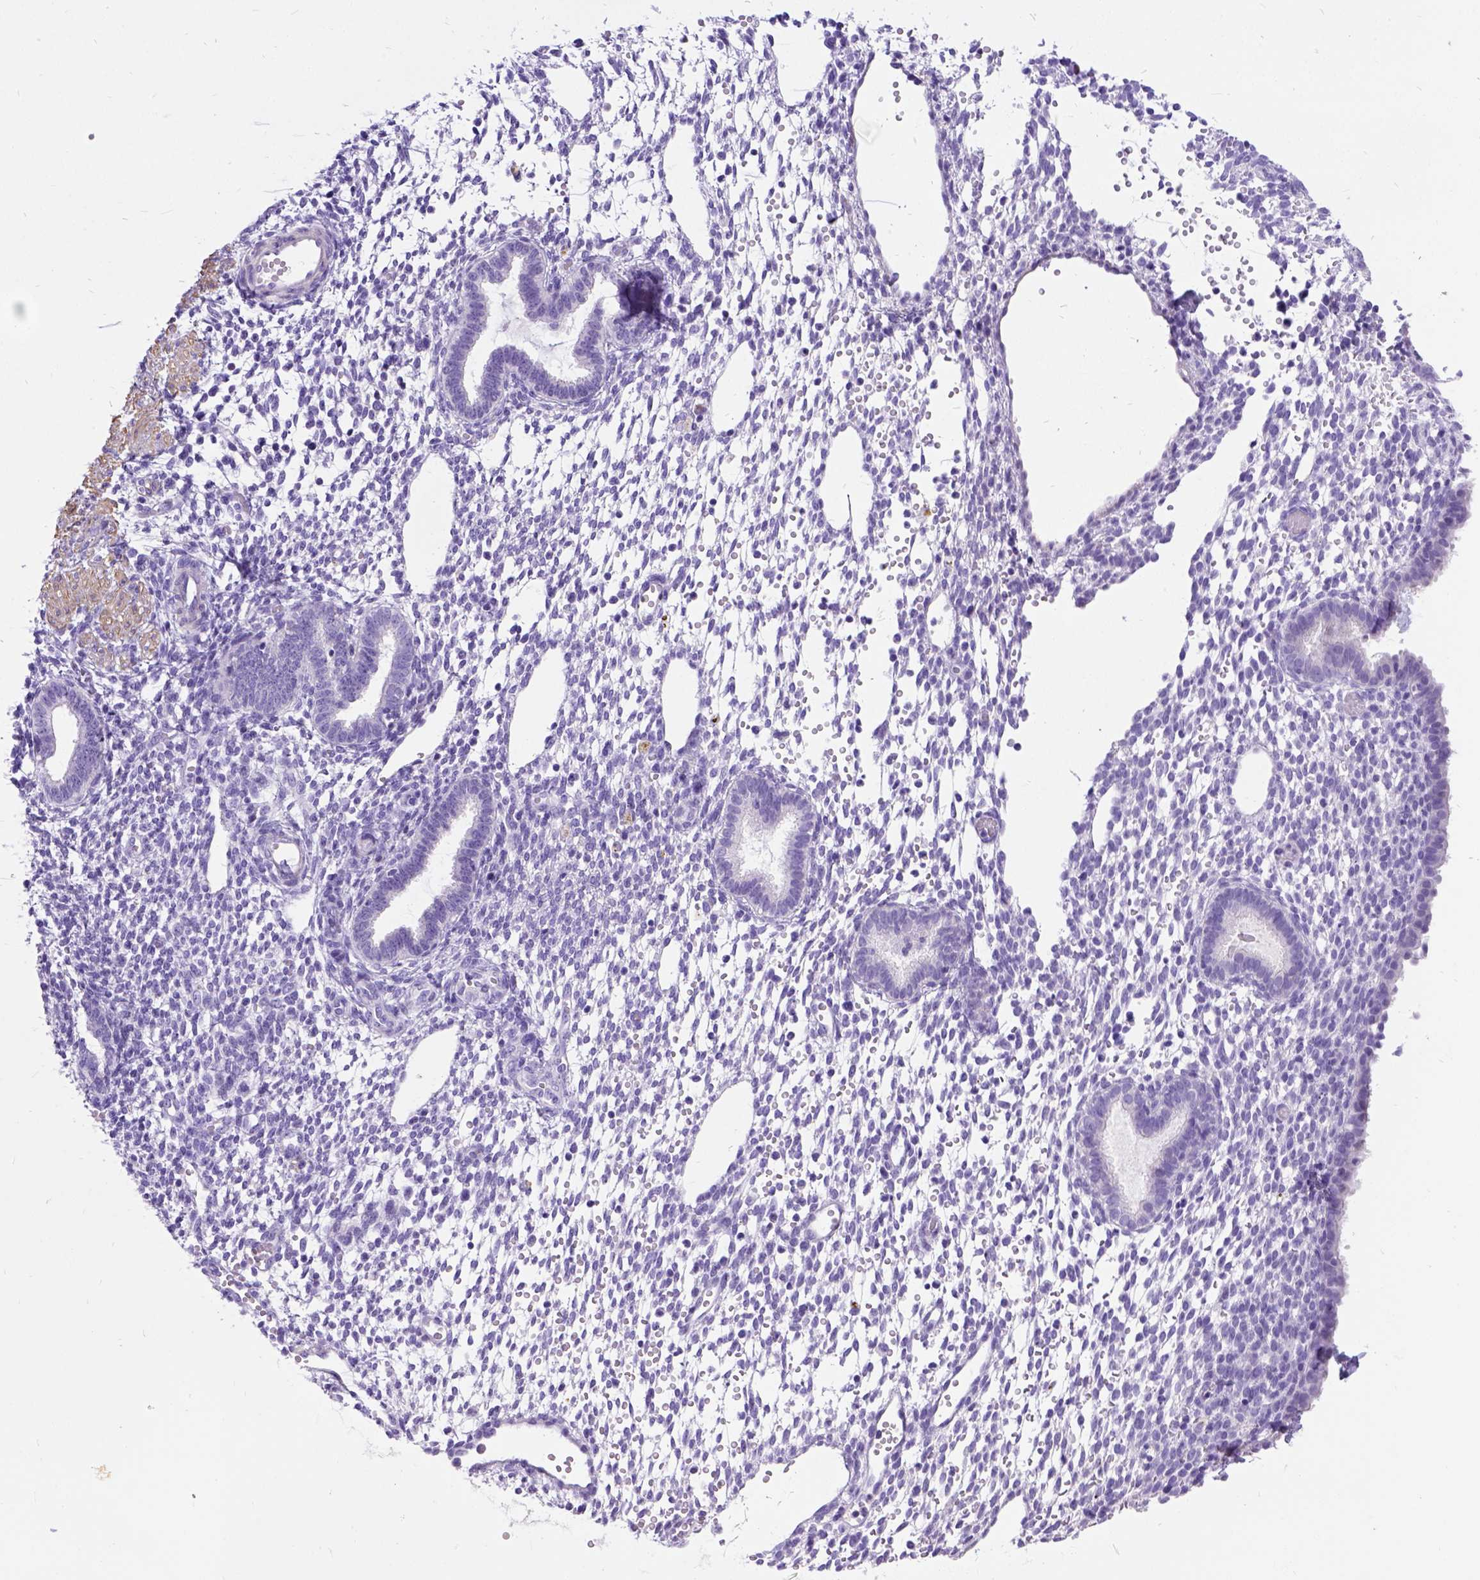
{"staining": {"intensity": "negative", "quantity": "none", "location": "none"}, "tissue": "endometrium", "cell_type": "Cells in endometrial stroma", "image_type": "normal", "snomed": [{"axis": "morphology", "description": "Normal tissue, NOS"}, {"axis": "topography", "description": "Endometrium"}], "caption": "A histopathology image of endometrium stained for a protein reveals no brown staining in cells in endometrial stroma.", "gene": "ENSG00000254979", "patient": {"sex": "female", "age": 36}}